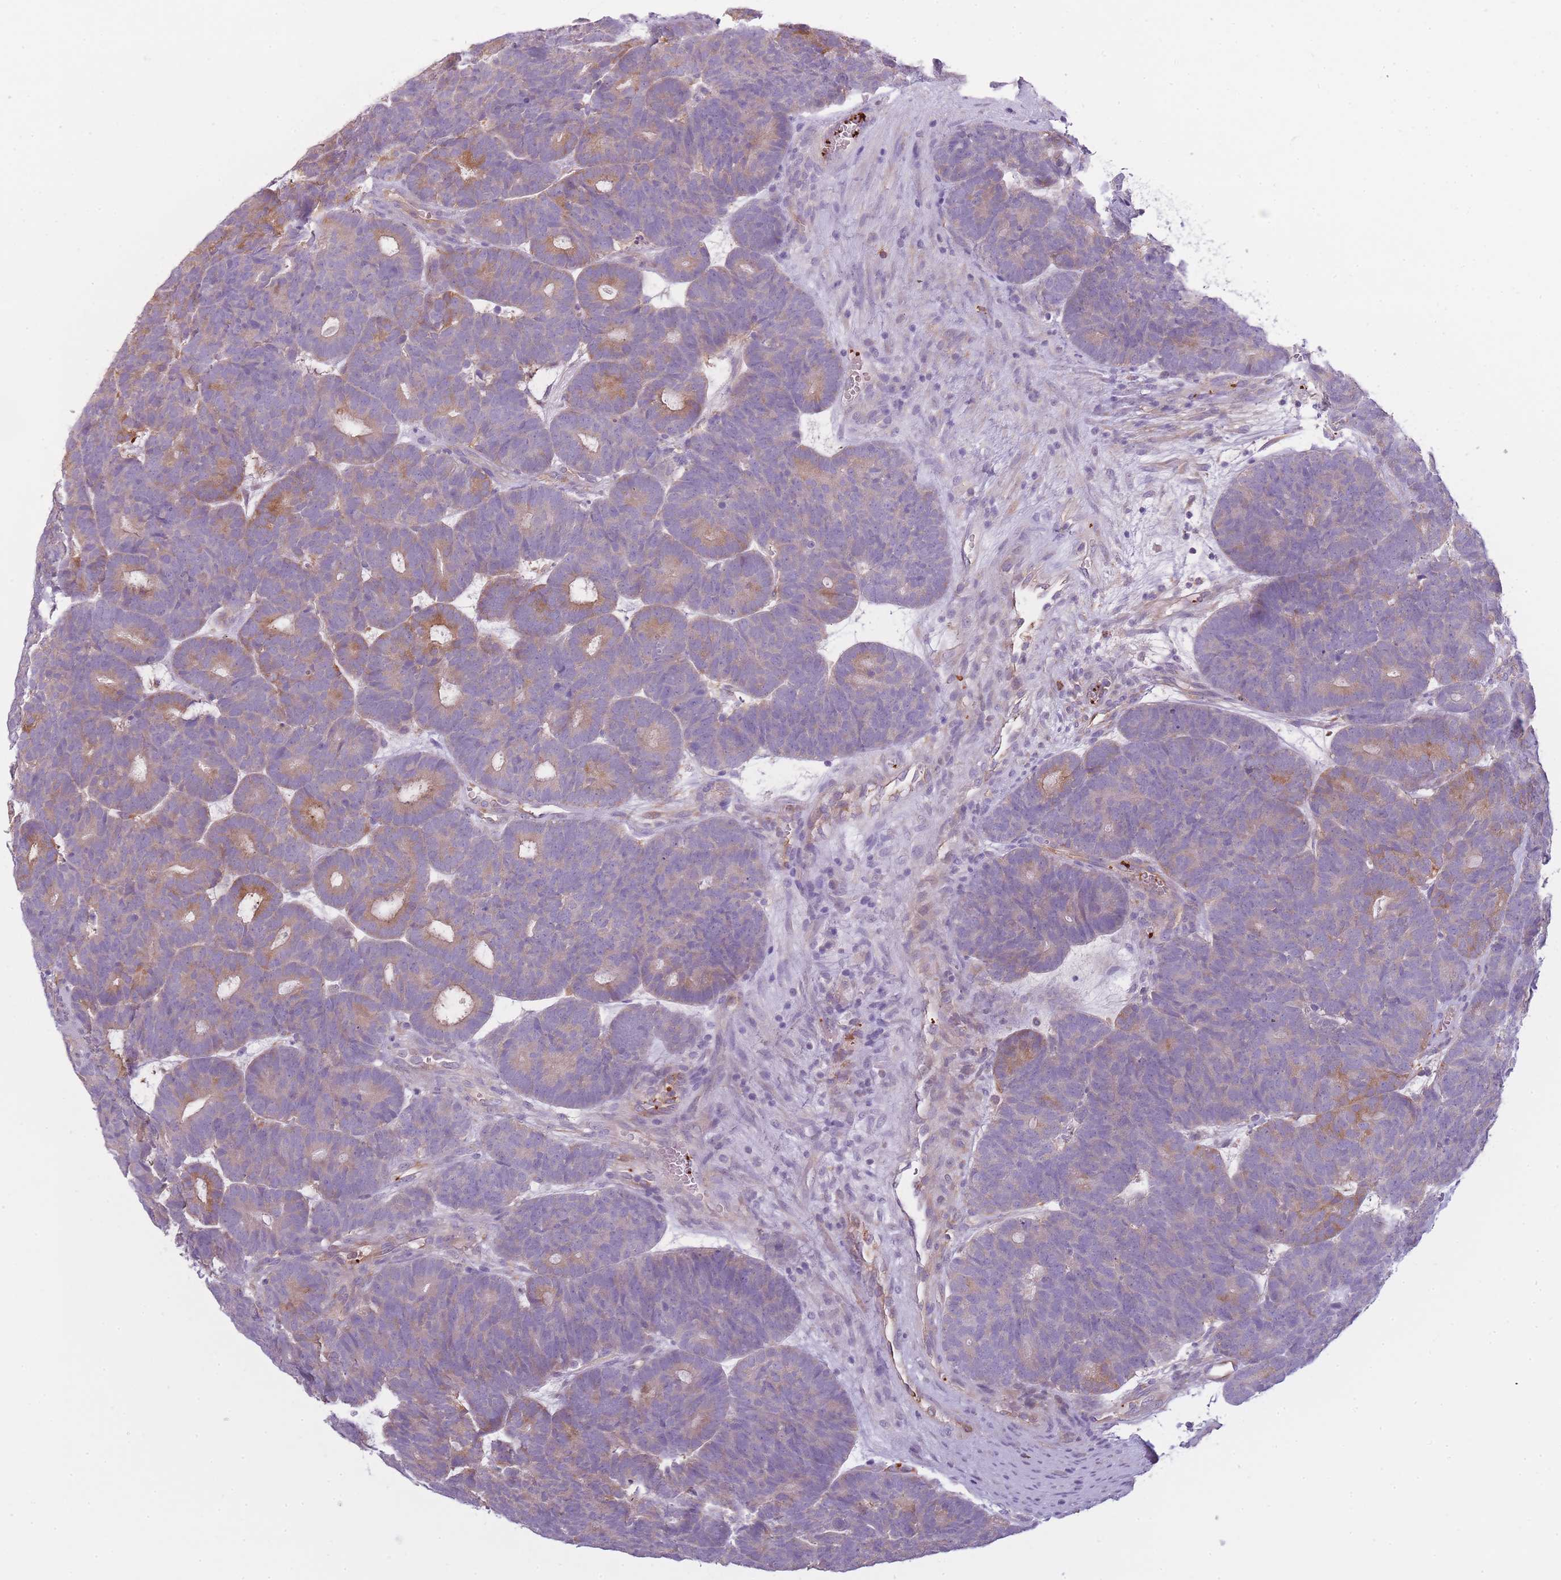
{"staining": {"intensity": "moderate", "quantity": "25%-75%", "location": "cytoplasmic/membranous"}, "tissue": "head and neck cancer", "cell_type": "Tumor cells", "image_type": "cancer", "snomed": [{"axis": "morphology", "description": "Adenocarcinoma, NOS"}, {"axis": "topography", "description": "Head-Neck"}], "caption": "Immunohistochemical staining of adenocarcinoma (head and neck) reveals moderate cytoplasmic/membranous protein positivity in approximately 25%-75% of tumor cells.", "gene": "NDST2", "patient": {"sex": "female", "age": 81}}